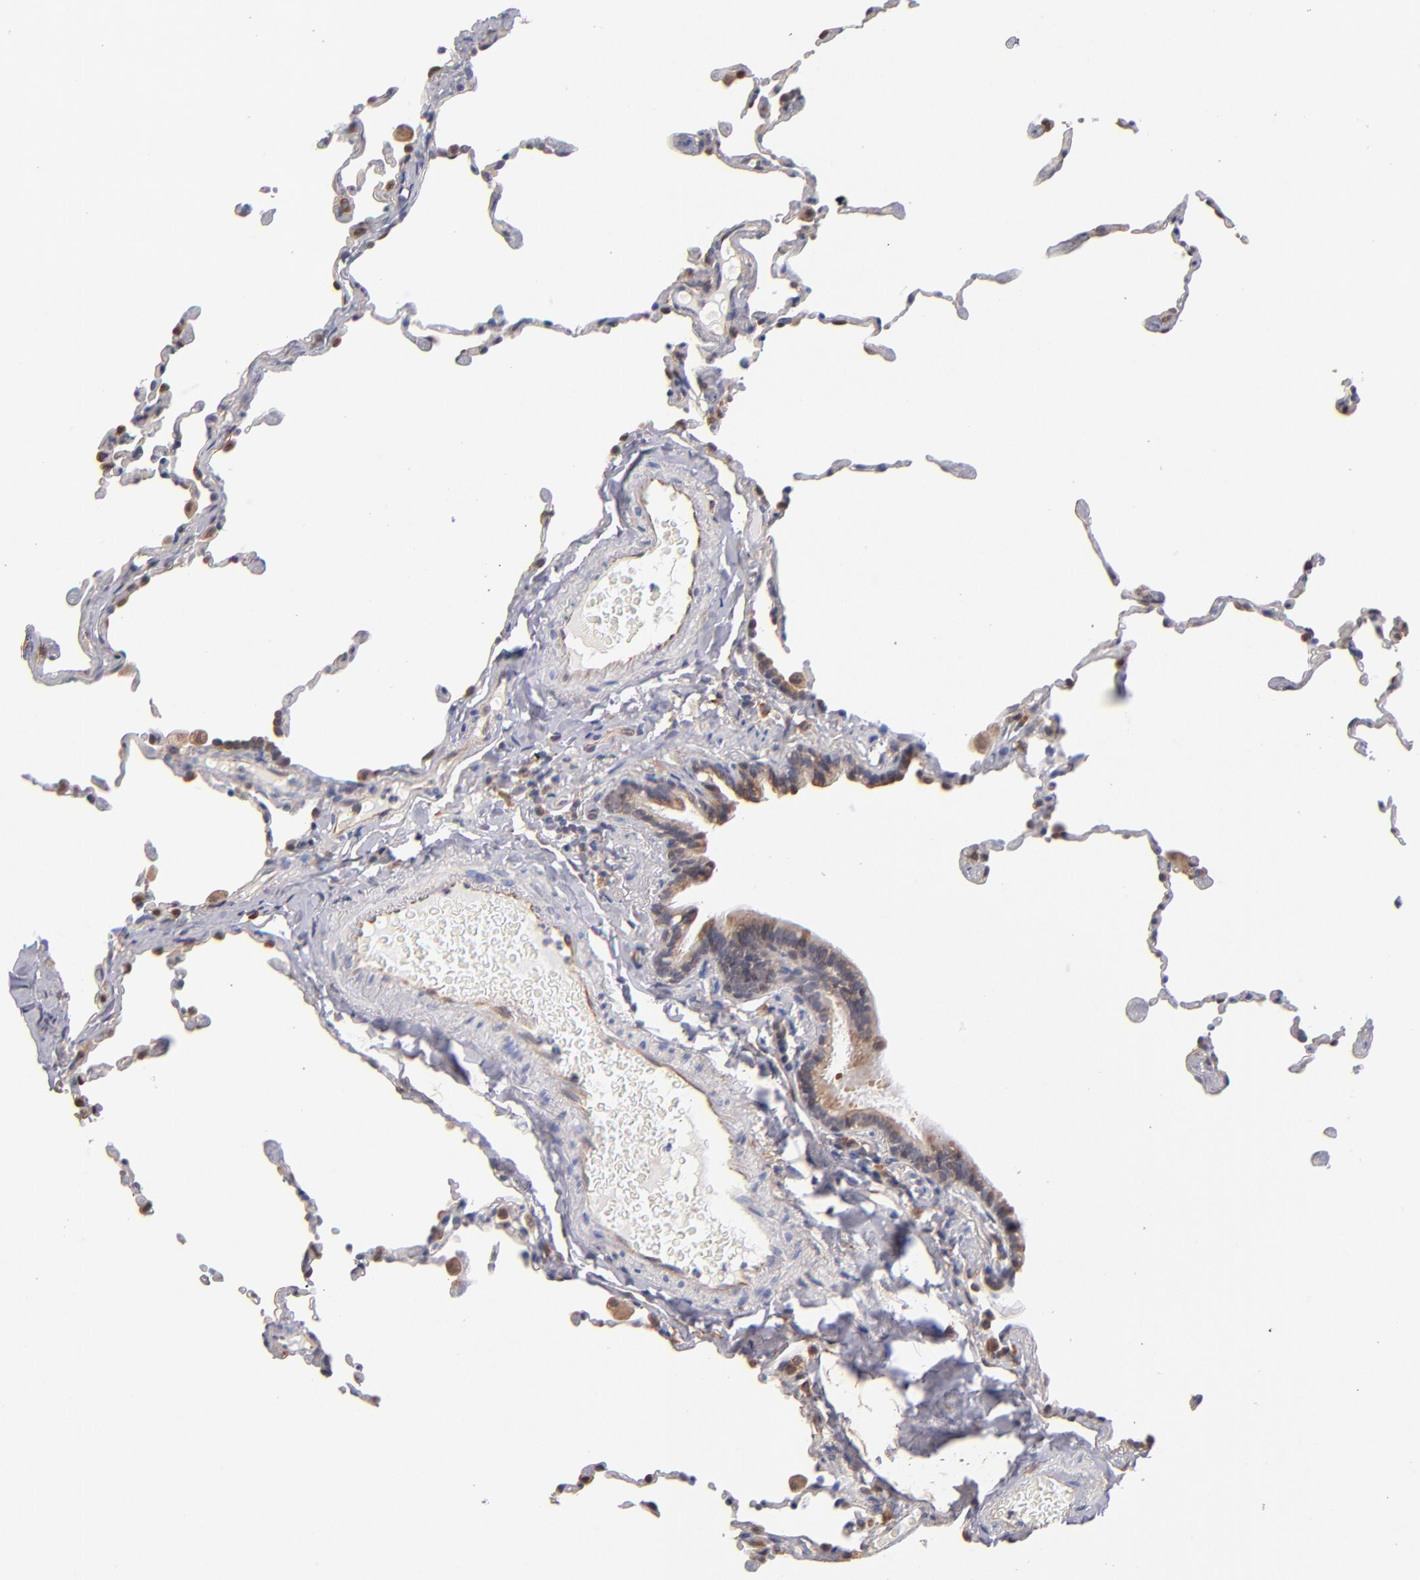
{"staining": {"intensity": "moderate", "quantity": ">75%", "location": "cytoplasmic/membranous,nuclear"}, "tissue": "lung", "cell_type": "Alveolar cells", "image_type": "normal", "snomed": [{"axis": "morphology", "description": "Normal tissue, NOS"}, {"axis": "topography", "description": "Lung"}], "caption": "Alveolar cells reveal medium levels of moderate cytoplasmic/membranous,nuclear positivity in about >75% of cells in benign lung.", "gene": "GMFB", "patient": {"sex": "female", "age": 61}}